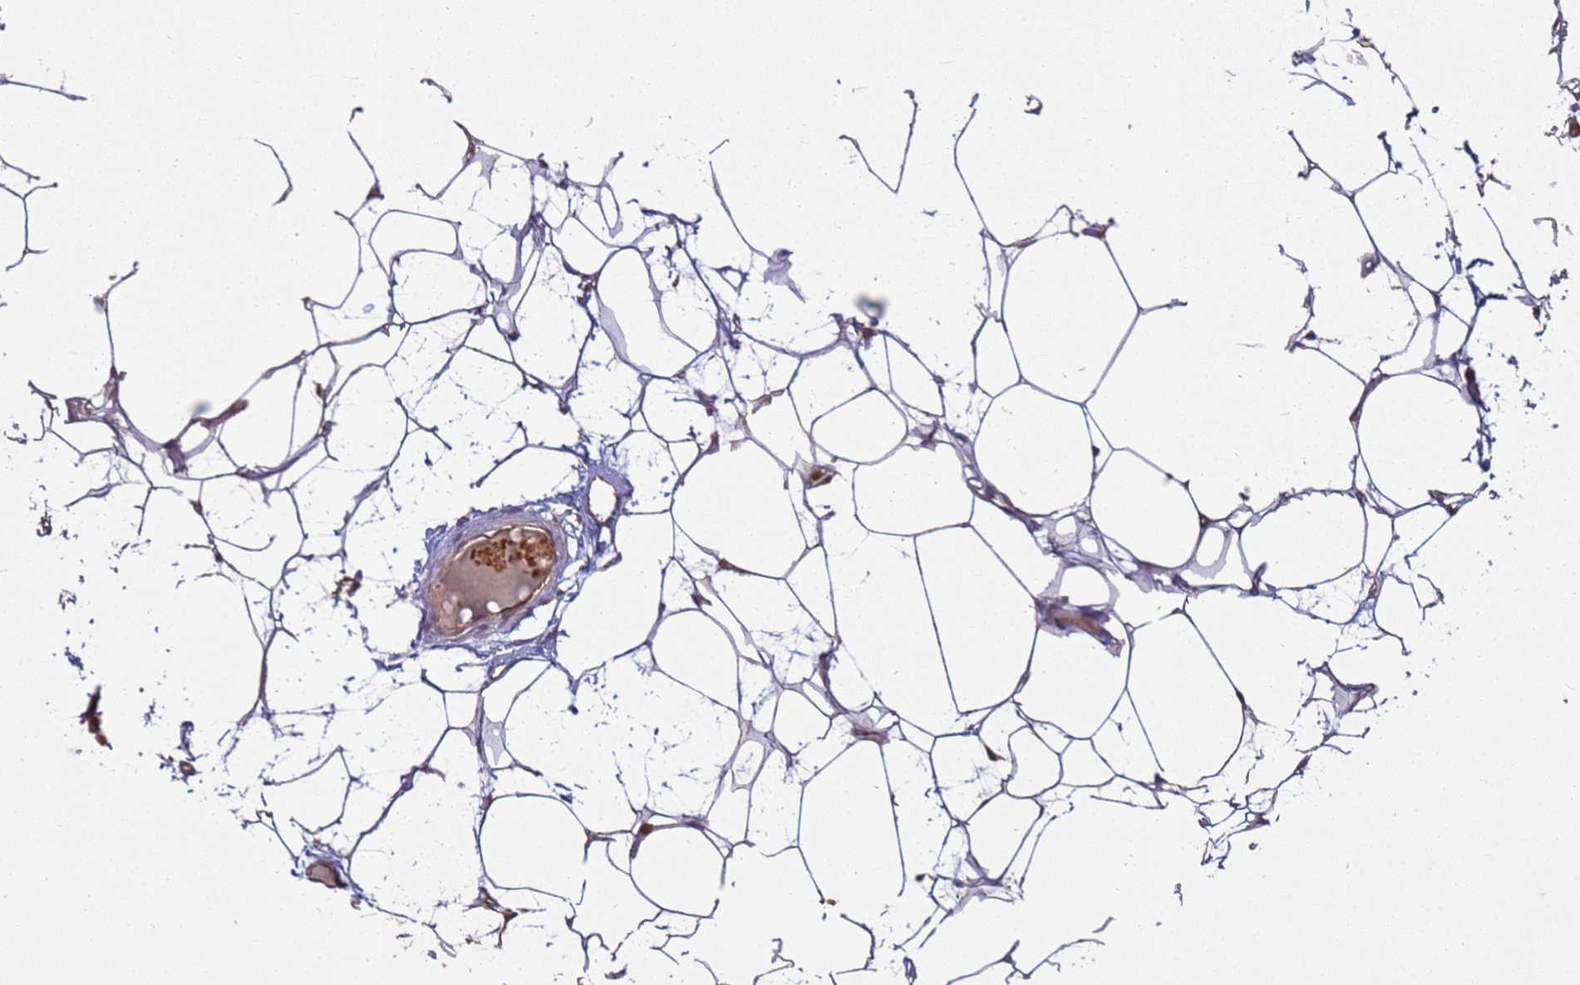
{"staining": {"intensity": "weak", "quantity": "25%-75%", "location": "cytoplasmic/membranous"}, "tissue": "adipose tissue", "cell_type": "Adipocytes", "image_type": "normal", "snomed": [{"axis": "morphology", "description": "Normal tissue, NOS"}, {"axis": "topography", "description": "Breast"}], "caption": "This histopathology image displays unremarkable adipose tissue stained with IHC to label a protein in brown. The cytoplasmic/membranous of adipocytes show weak positivity for the protein. Nuclei are counter-stained blue.", "gene": "SGIP1", "patient": {"sex": "female", "age": 23}}